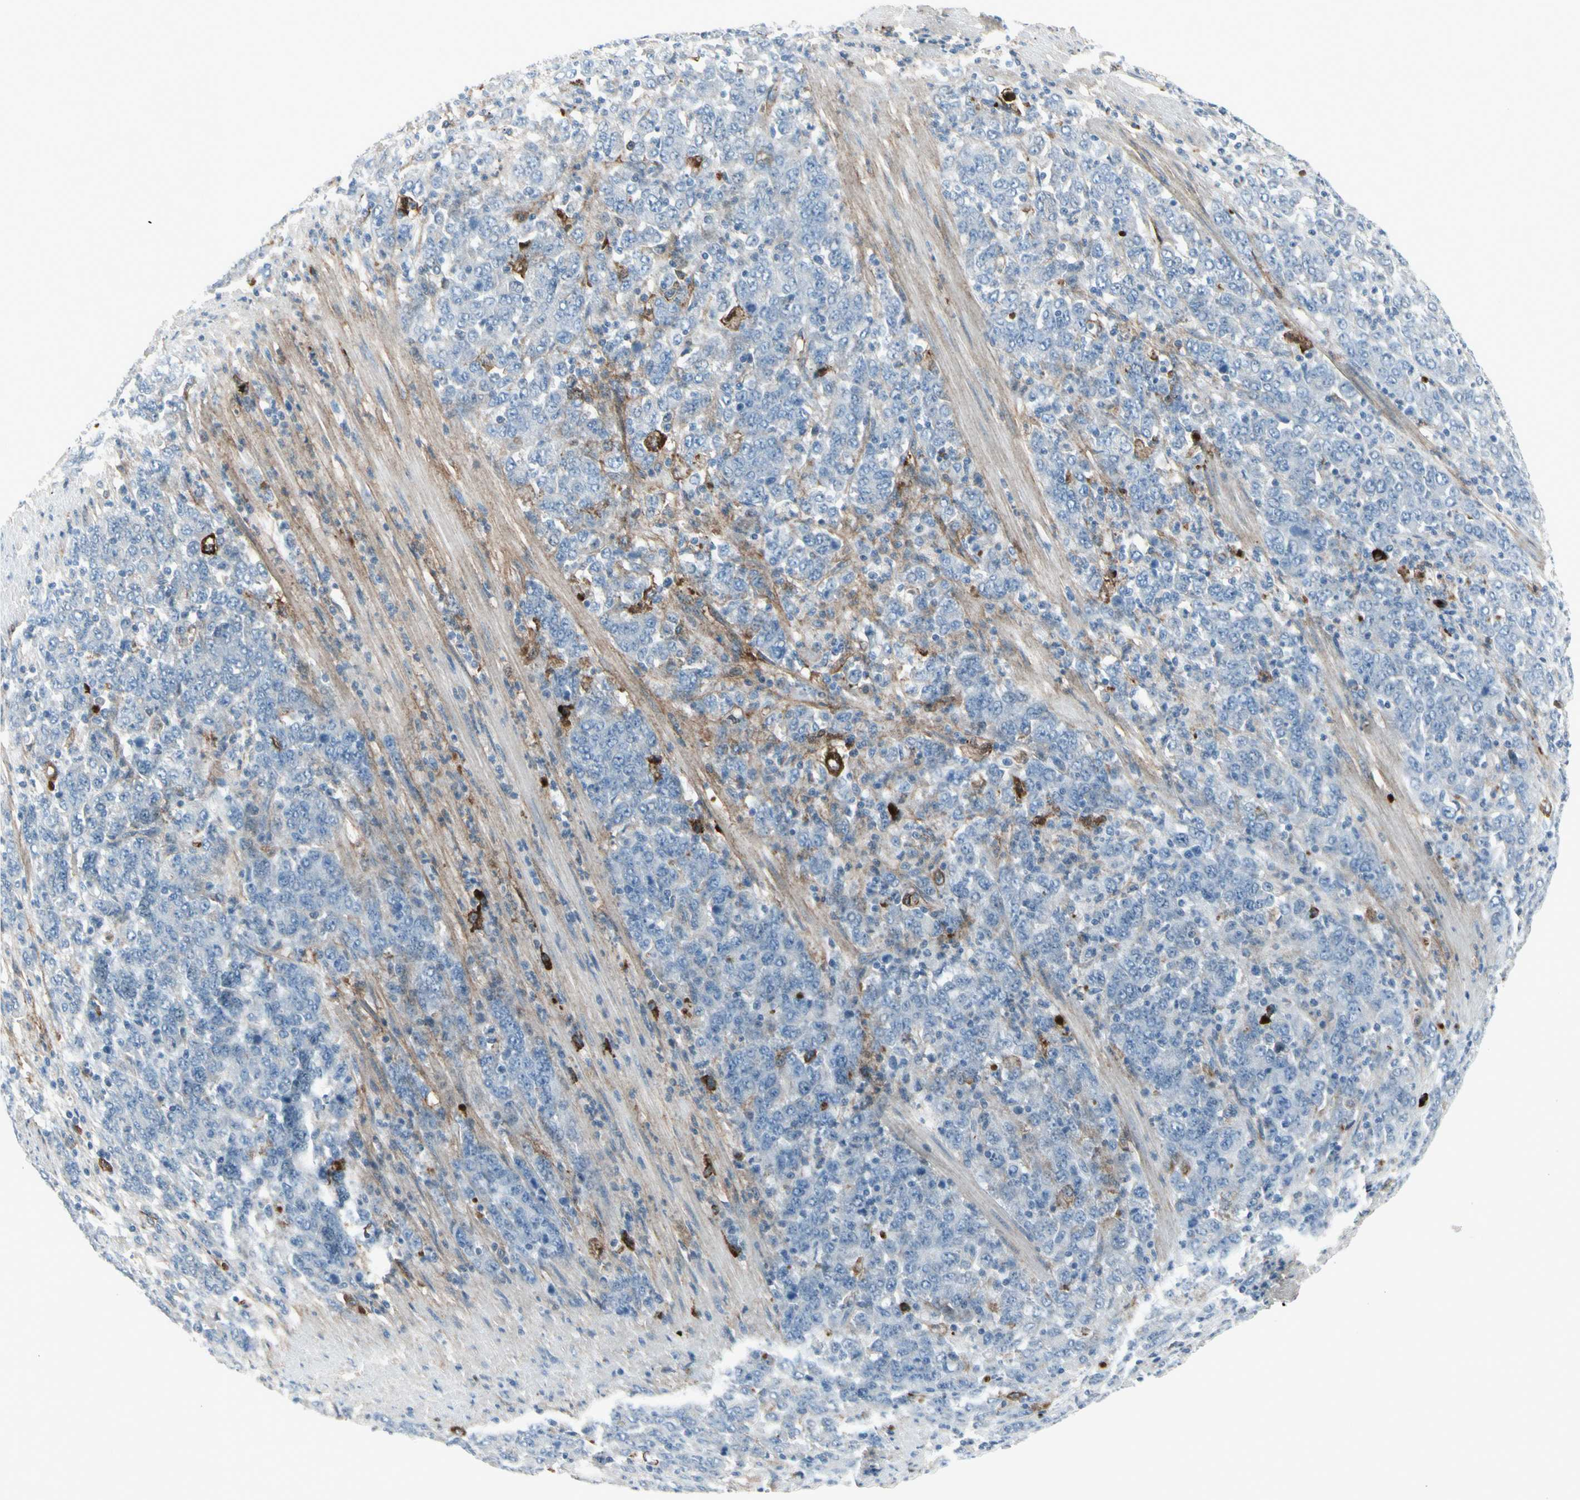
{"staining": {"intensity": "negative", "quantity": "none", "location": "none"}, "tissue": "stomach cancer", "cell_type": "Tumor cells", "image_type": "cancer", "snomed": [{"axis": "morphology", "description": "Adenocarcinoma, NOS"}, {"axis": "topography", "description": "Stomach, lower"}], "caption": "This is a micrograph of IHC staining of adenocarcinoma (stomach), which shows no expression in tumor cells.", "gene": "IGHG1", "patient": {"sex": "female", "age": 71}}